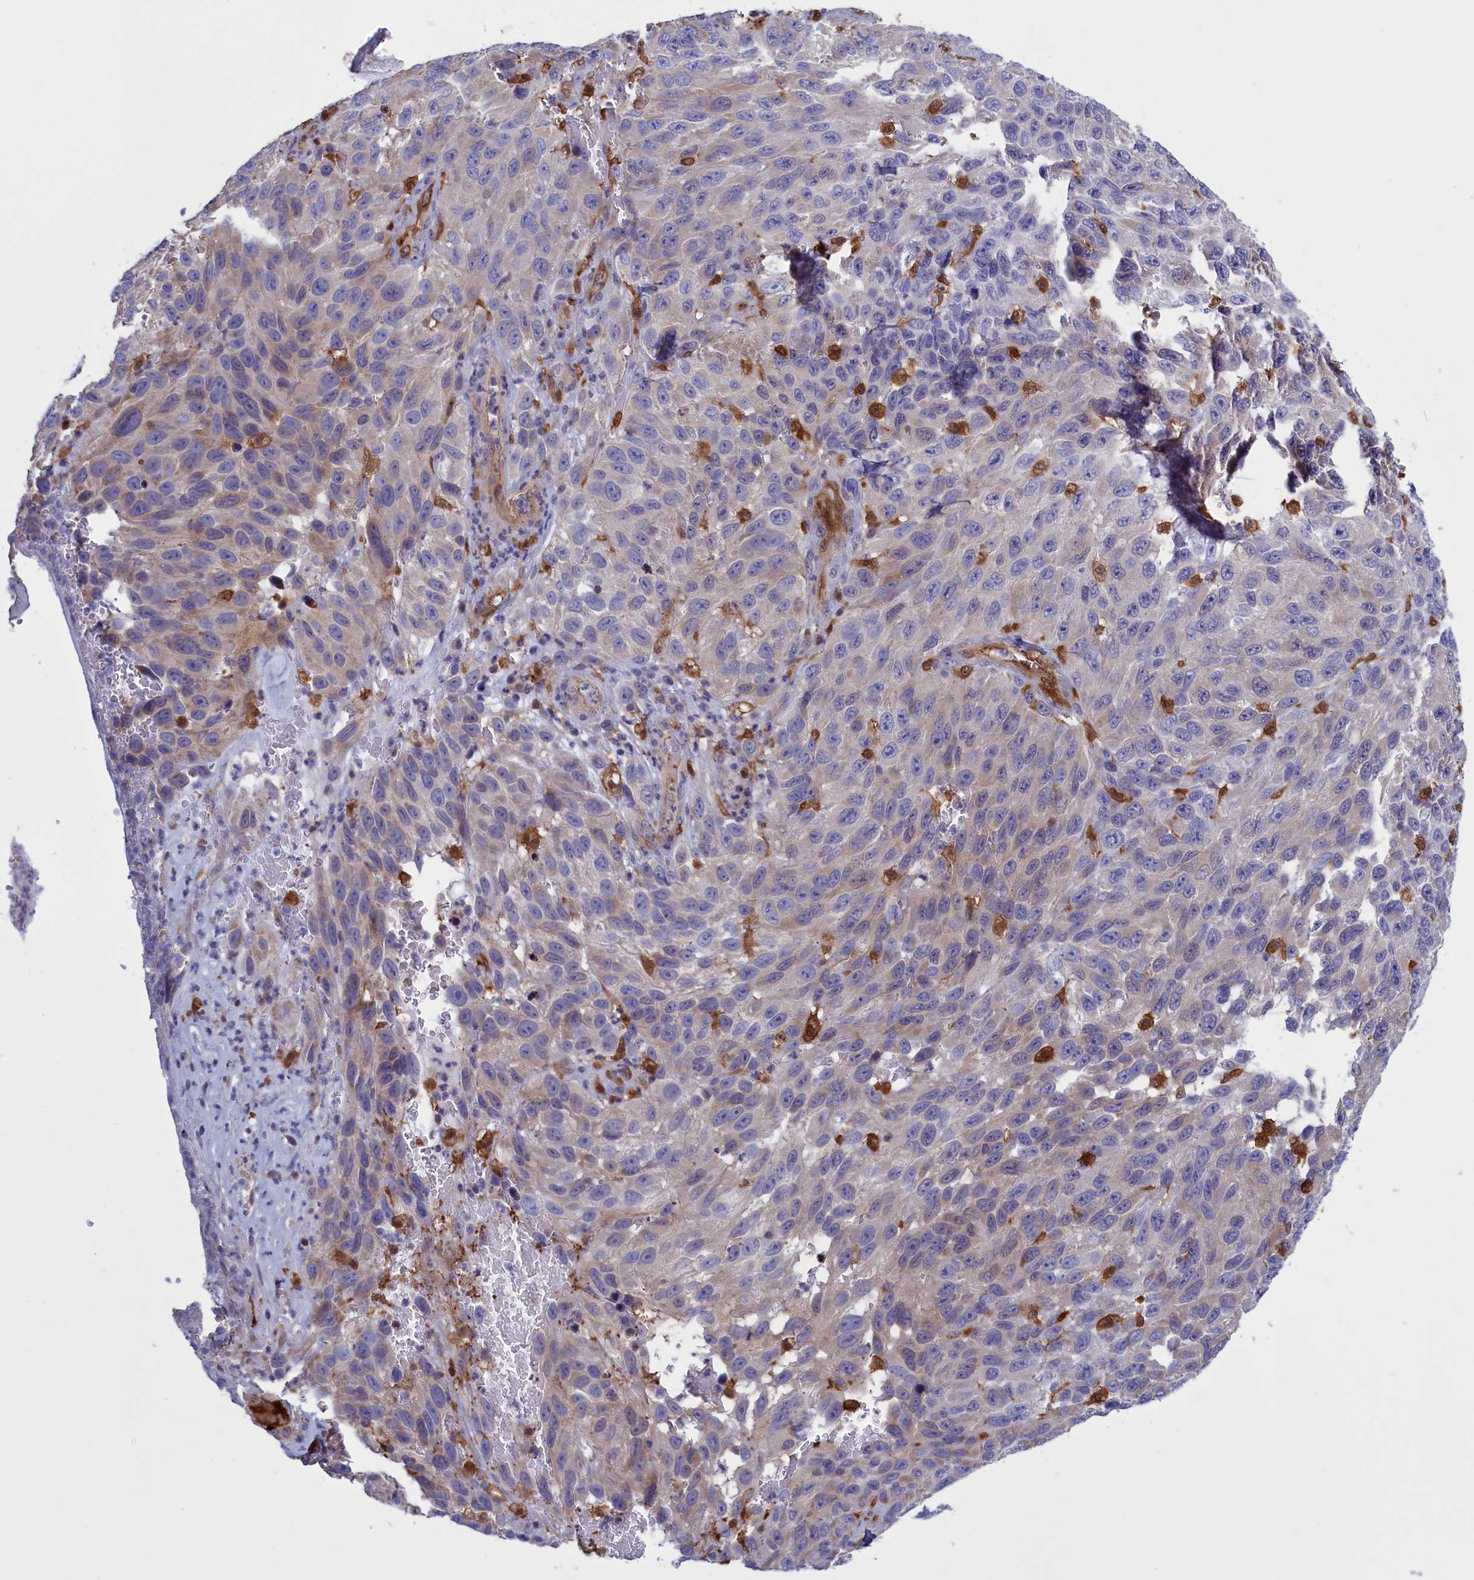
{"staining": {"intensity": "negative", "quantity": "none", "location": "none"}, "tissue": "melanoma", "cell_type": "Tumor cells", "image_type": "cancer", "snomed": [{"axis": "morphology", "description": "Malignant melanoma, NOS"}, {"axis": "topography", "description": "Skin"}], "caption": "The histopathology image shows no significant expression in tumor cells of malignant melanoma. (DAB immunohistochemistry visualized using brightfield microscopy, high magnification).", "gene": "ARHGAP18", "patient": {"sex": "female", "age": 96}}